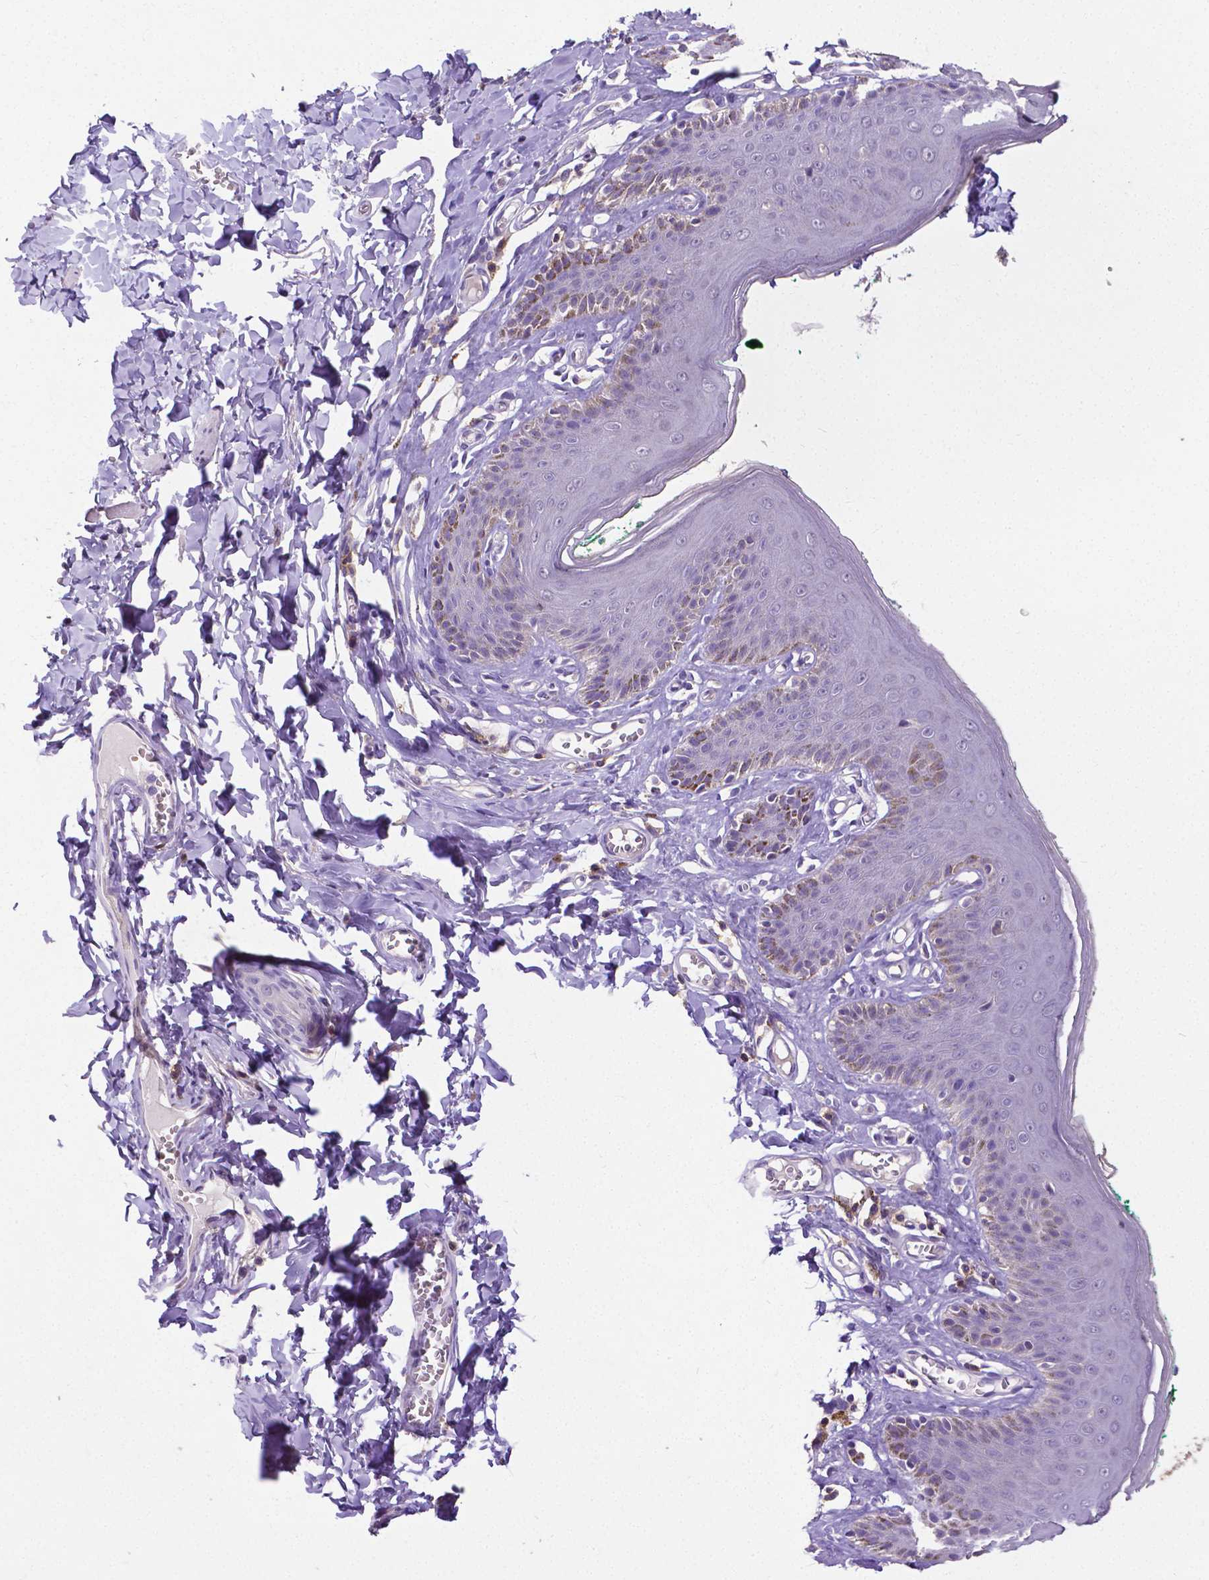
{"staining": {"intensity": "weak", "quantity": "<25%", "location": "cytoplasmic/membranous"}, "tissue": "skin", "cell_type": "Epidermal cells", "image_type": "normal", "snomed": [{"axis": "morphology", "description": "Normal tissue, NOS"}, {"axis": "topography", "description": "Vulva"}, {"axis": "topography", "description": "Peripheral nerve tissue"}], "caption": "Immunohistochemical staining of benign human skin reveals no significant positivity in epidermal cells.", "gene": "CD4", "patient": {"sex": "female", "age": 66}}